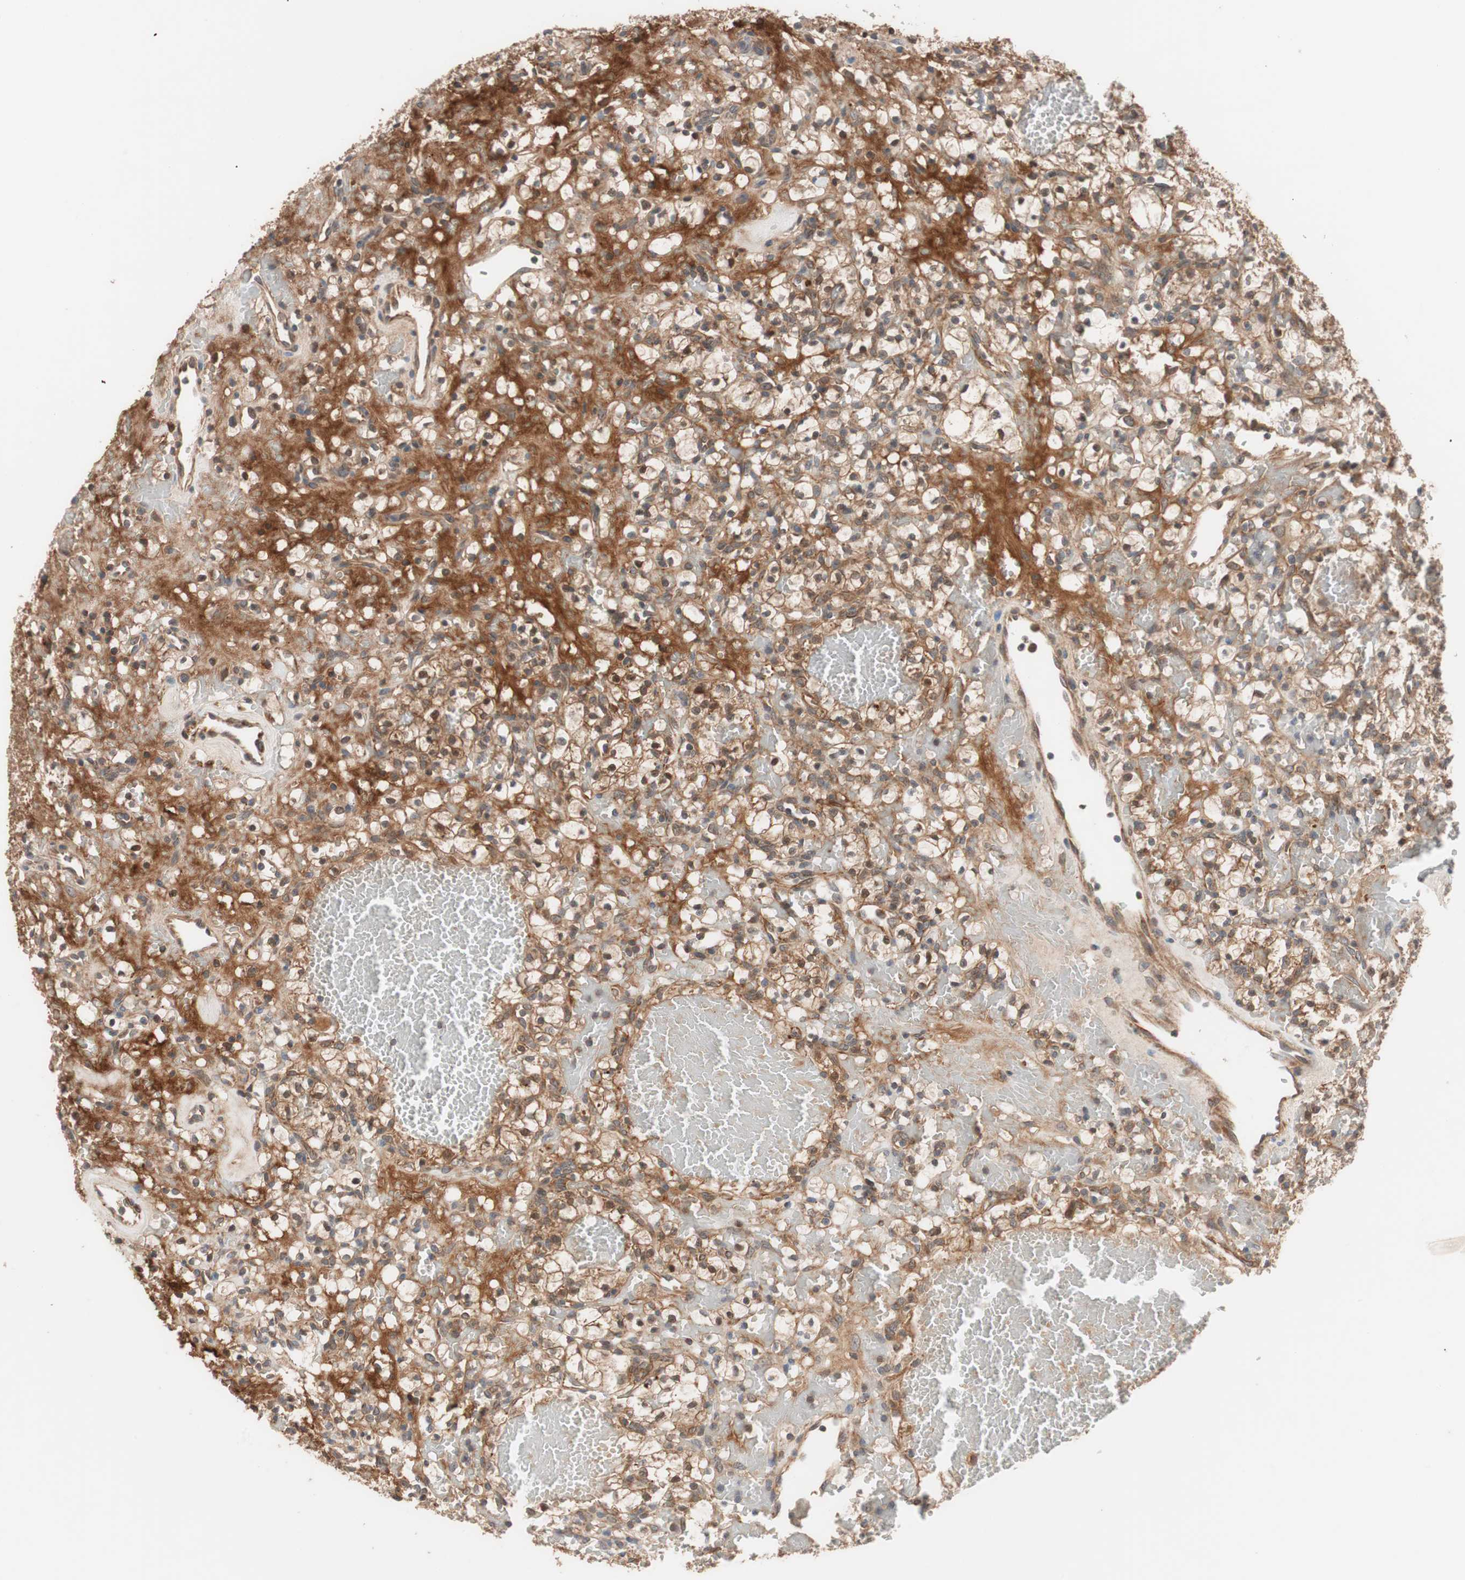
{"staining": {"intensity": "strong", "quantity": ">75%", "location": "cytoplasmic/membranous,nuclear"}, "tissue": "renal cancer", "cell_type": "Tumor cells", "image_type": "cancer", "snomed": [{"axis": "morphology", "description": "Adenocarcinoma, NOS"}, {"axis": "topography", "description": "Kidney"}], "caption": "Human renal adenocarcinoma stained with a protein marker exhibits strong staining in tumor cells.", "gene": "HMBS", "patient": {"sex": "female", "age": 60}}